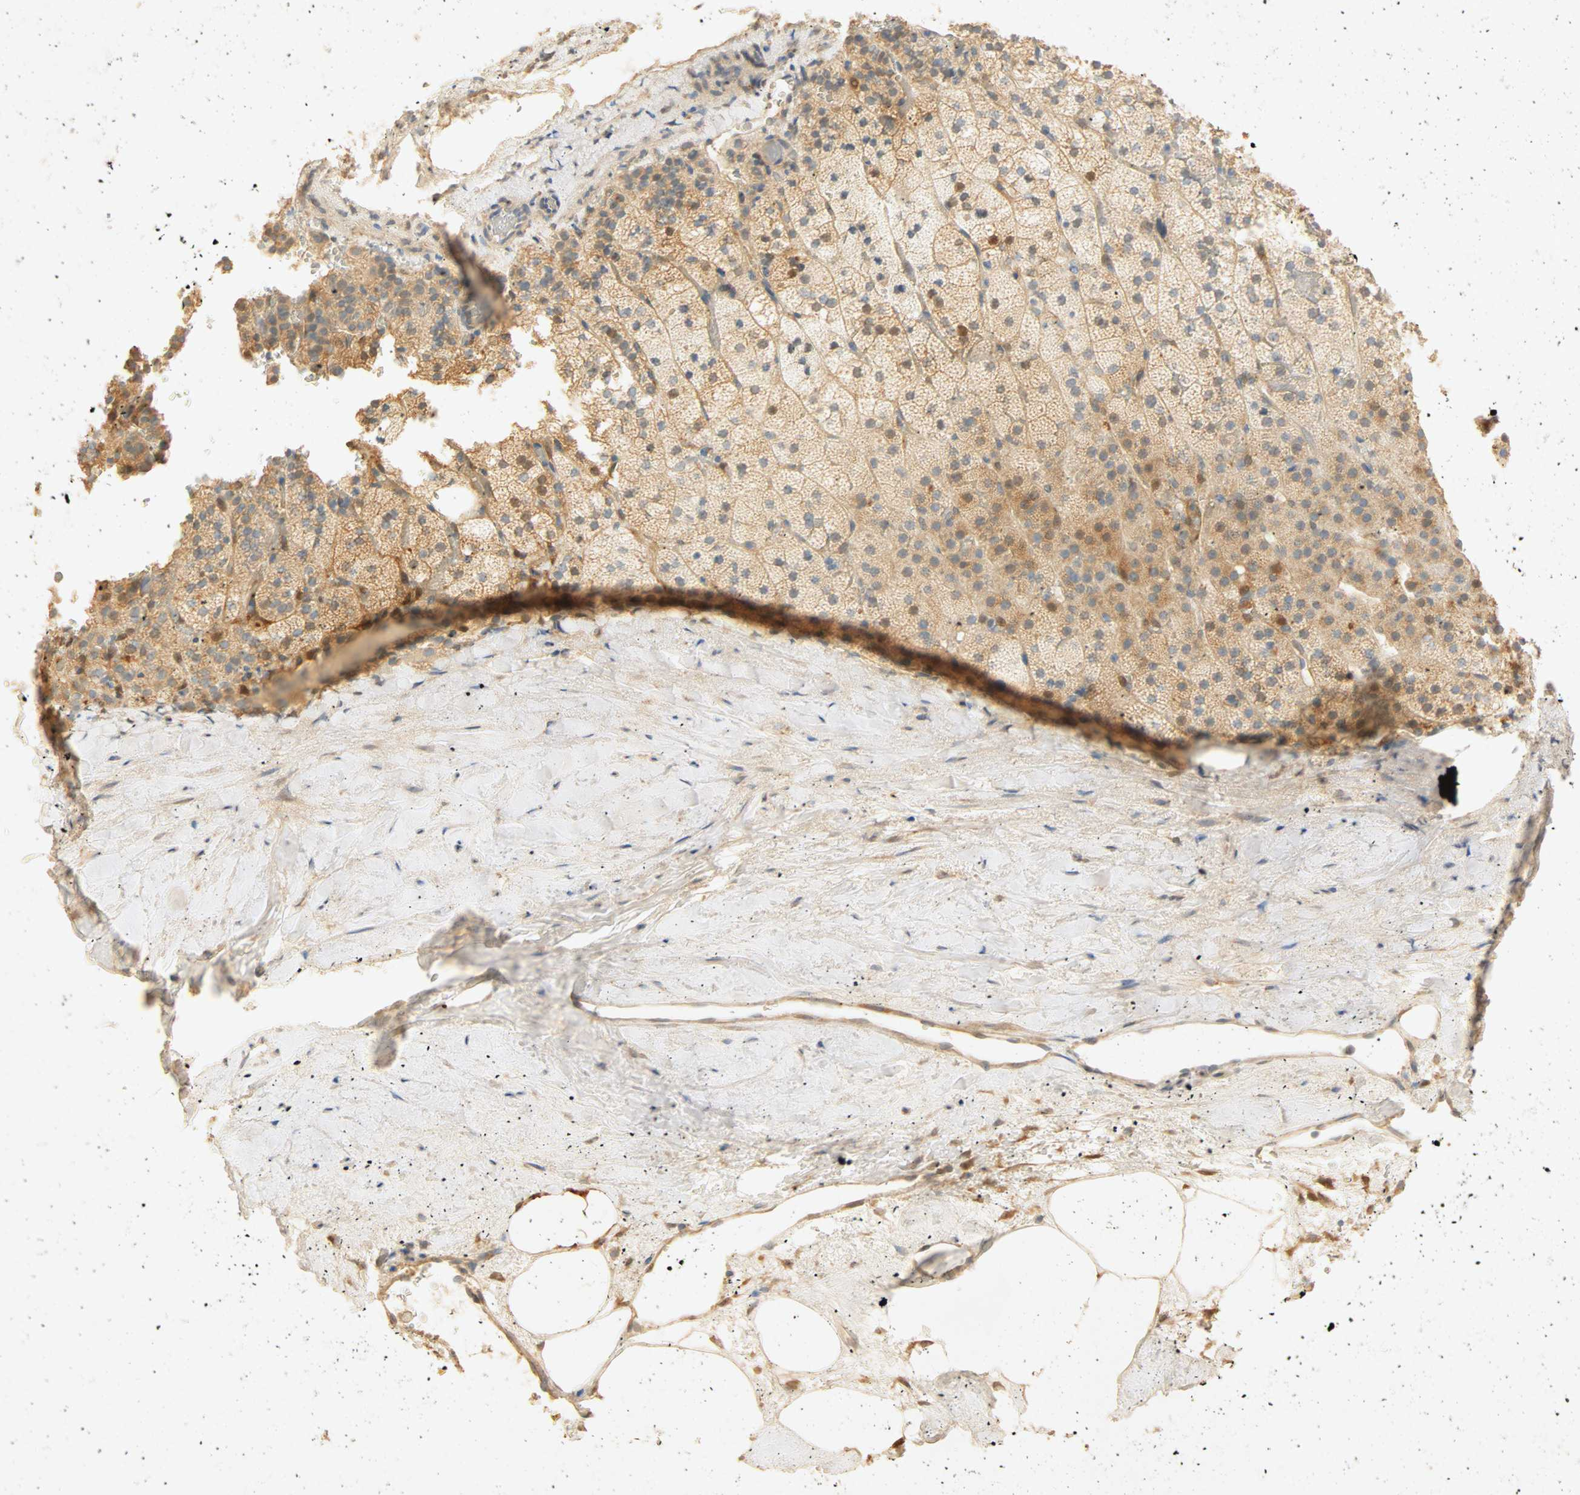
{"staining": {"intensity": "weak", "quantity": "25%-75%", "location": "cytoplasmic/membranous"}, "tissue": "adrenal gland", "cell_type": "Glandular cells", "image_type": "normal", "snomed": [{"axis": "morphology", "description": "Normal tissue, NOS"}, {"axis": "topography", "description": "Adrenal gland"}], "caption": "Immunohistochemistry (IHC) photomicrograph of normal adrenal gland: human adrenal gland stained using IHC reveals low levels of weak protein expression localized specifically in the cytoplasmic/membranous of glandular cells, appearing as a cytoplasmic/membranous brown color.", "gene": "SELENBP1", "patient": {"sex": "male", "age": 35}}